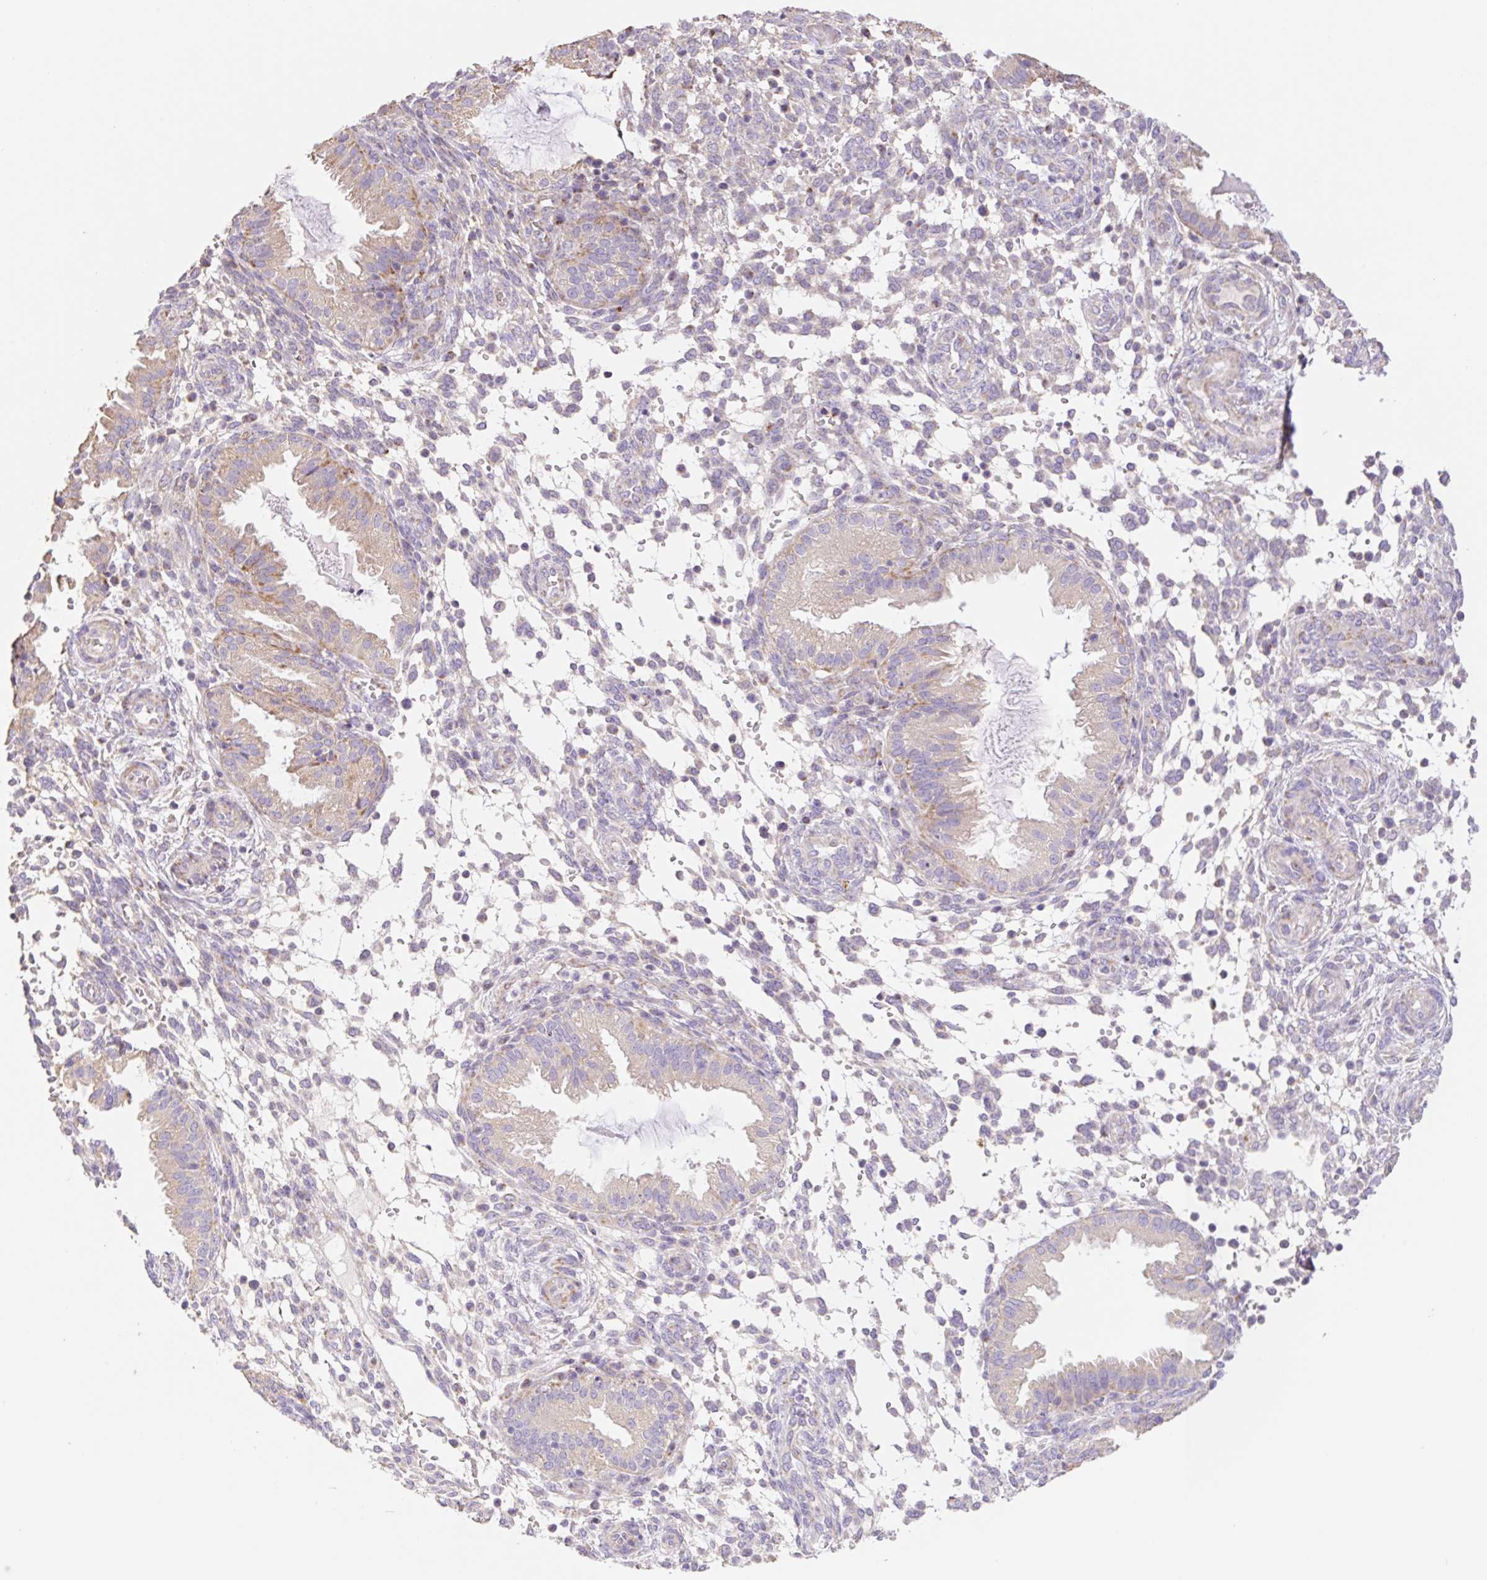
{"staining": {"intensity": "negative", "quantity": "none", "location": "none"}, "tissue": "endometrium", "cell_type": "Cells in endometrial stroma", "image_type": "normal", "snomed": [{"axis": "morphology", "description": "Normal tissue, NOS"}, {"axis": "topography", "description": "Endometrium"}], "caption": "Cells in endometrial stroma are negative for protein expression in normal human endometrium.", "gene": "COPZ2", "patient": {"sex": "female", "age": 33}}